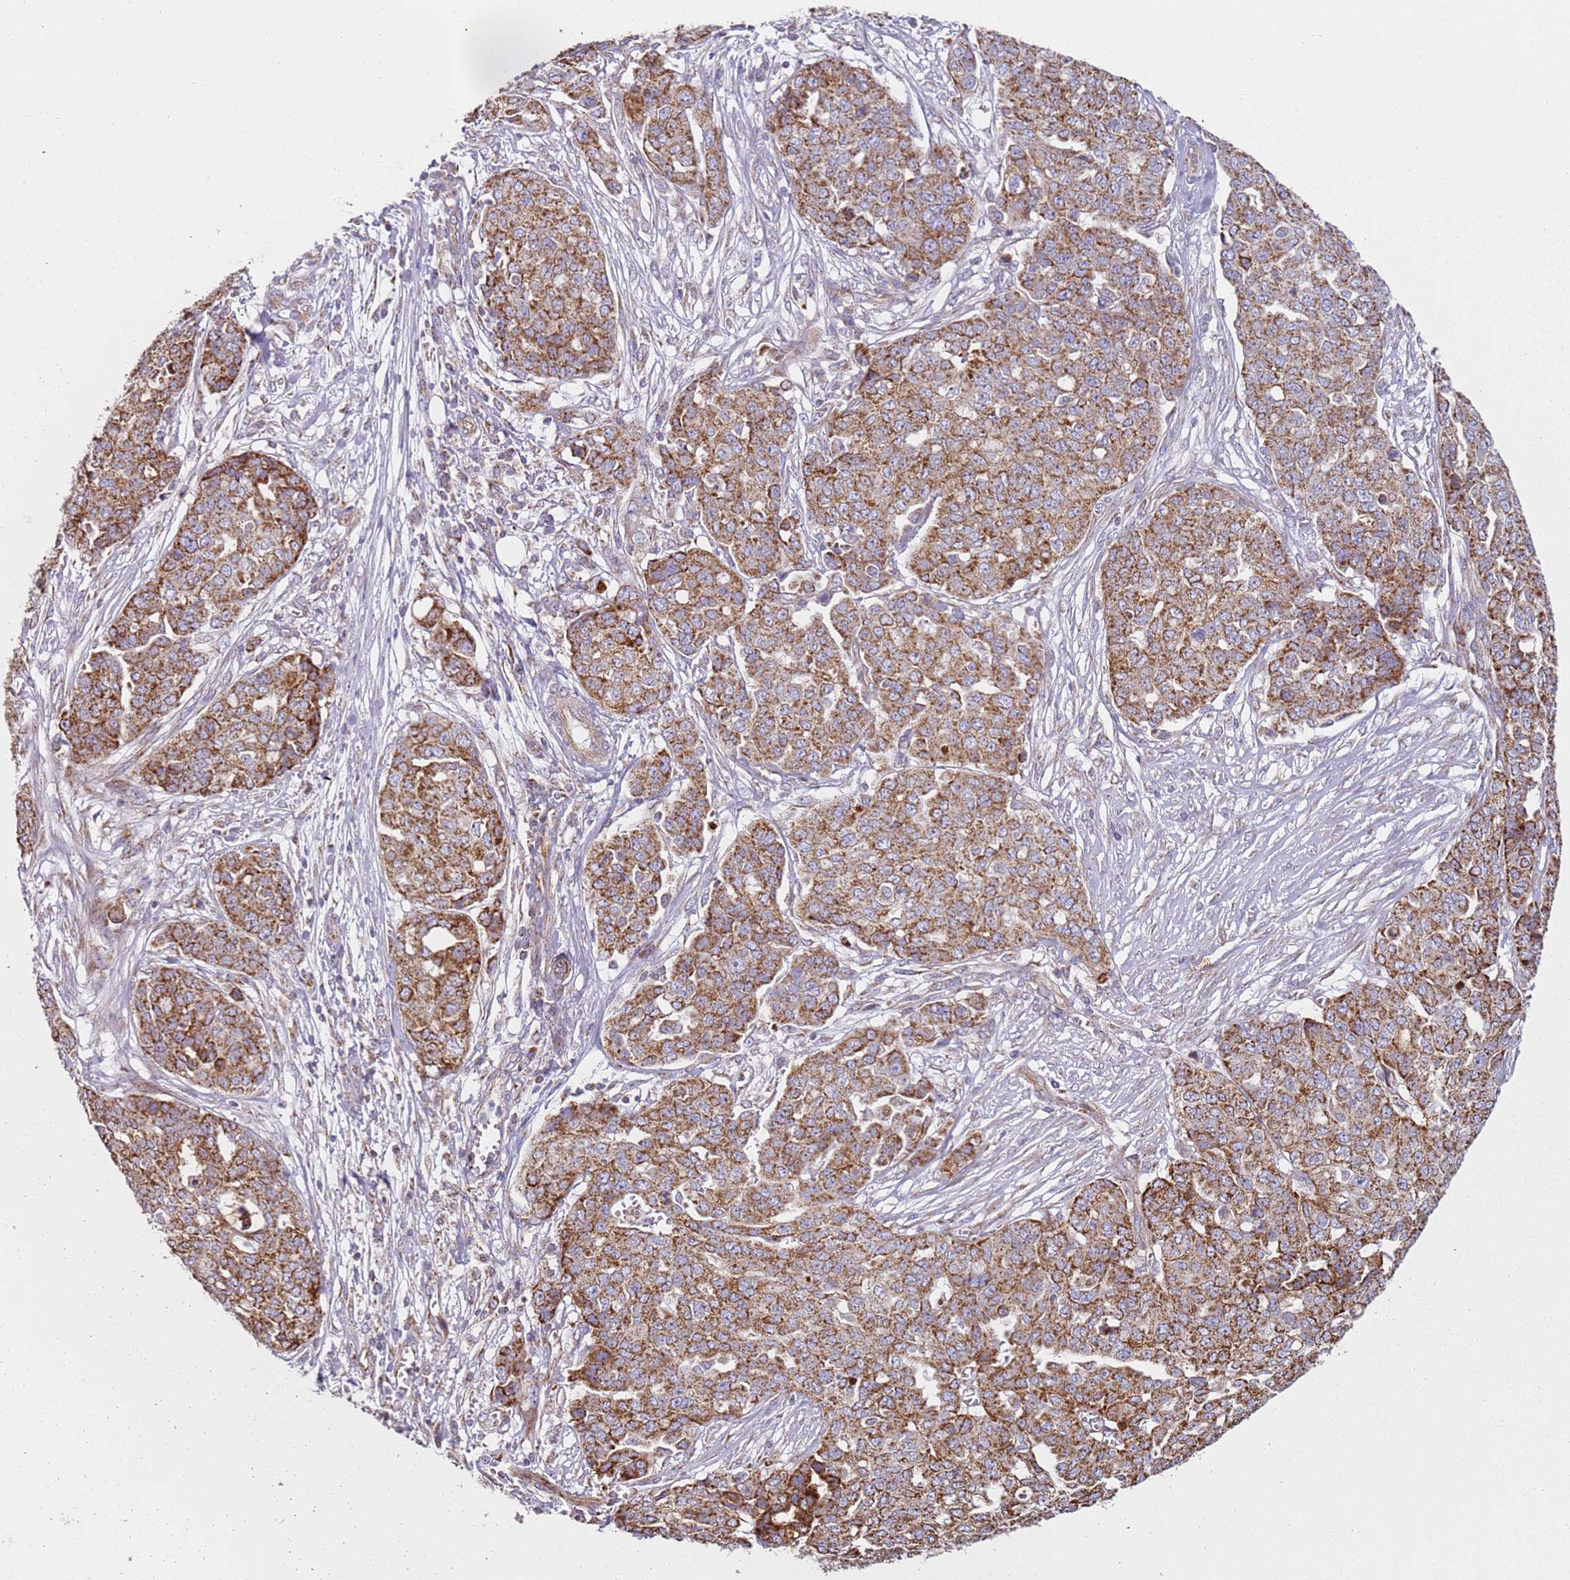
{"staining": {"intensity": "strong", "quantity": ">75%", "location": "cytoplasmic/membranous"}, "tissue": "ovarian cancer", "cell_type": "Tumor cells", "image_type": "cancer", "snomed": [{"axis": "morphology", "description": "Cystadenocarcinoma, serous, NOS"}, {"axis": "topography", "description": "Soft tissue"}, {"axis": "topography", "description": "Ovary"}], "caption": "Immunohistochemistry of ovarian serous cystadenocarcinoma shows high levels of strong cytoplasmic/membranous expression in about >75% of tumor cells.", "gene": "ALS2", "patient": {"sex": "female", "age": 57}}